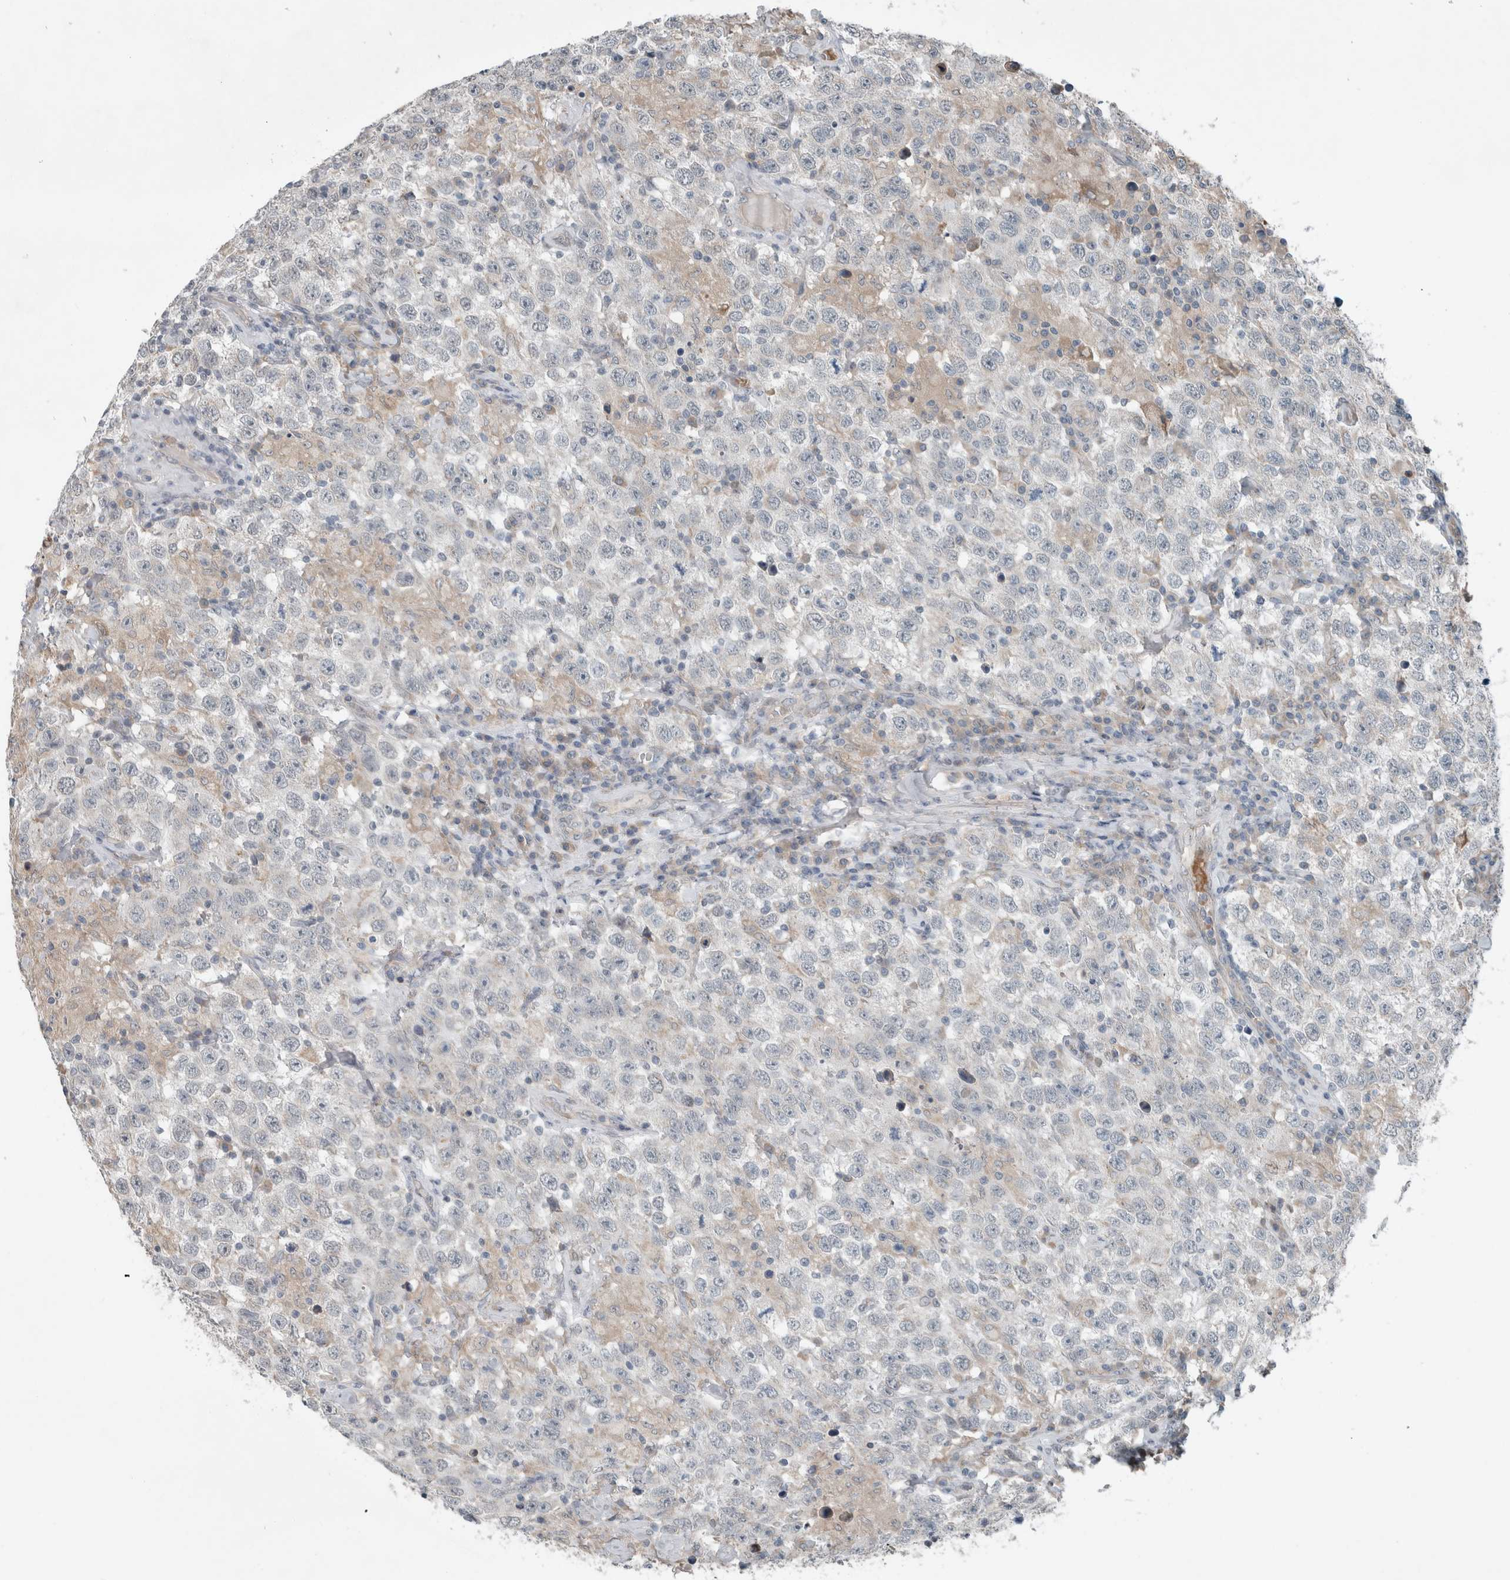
{"staining": {"intensity": "weak", "quantity": "<25%", "location": "cytoplasmic/membranous"}, "tissue": "testis cancer", "cell_type": "Tumor cells", "image_type": "cancer", "snomed": [{"axis": "morphology", "description": "Seminoma, NOS"}, {"axis": "topography", "description": "Testis"}], "caption": "DAB (3,3'-diaminobenzidine) immunohistochemical staining of testis cancer (seminoma) shows no significant staining in tumor cells.", "gene": "JADE2", "patient": {"sex": "male", "age": 41}}